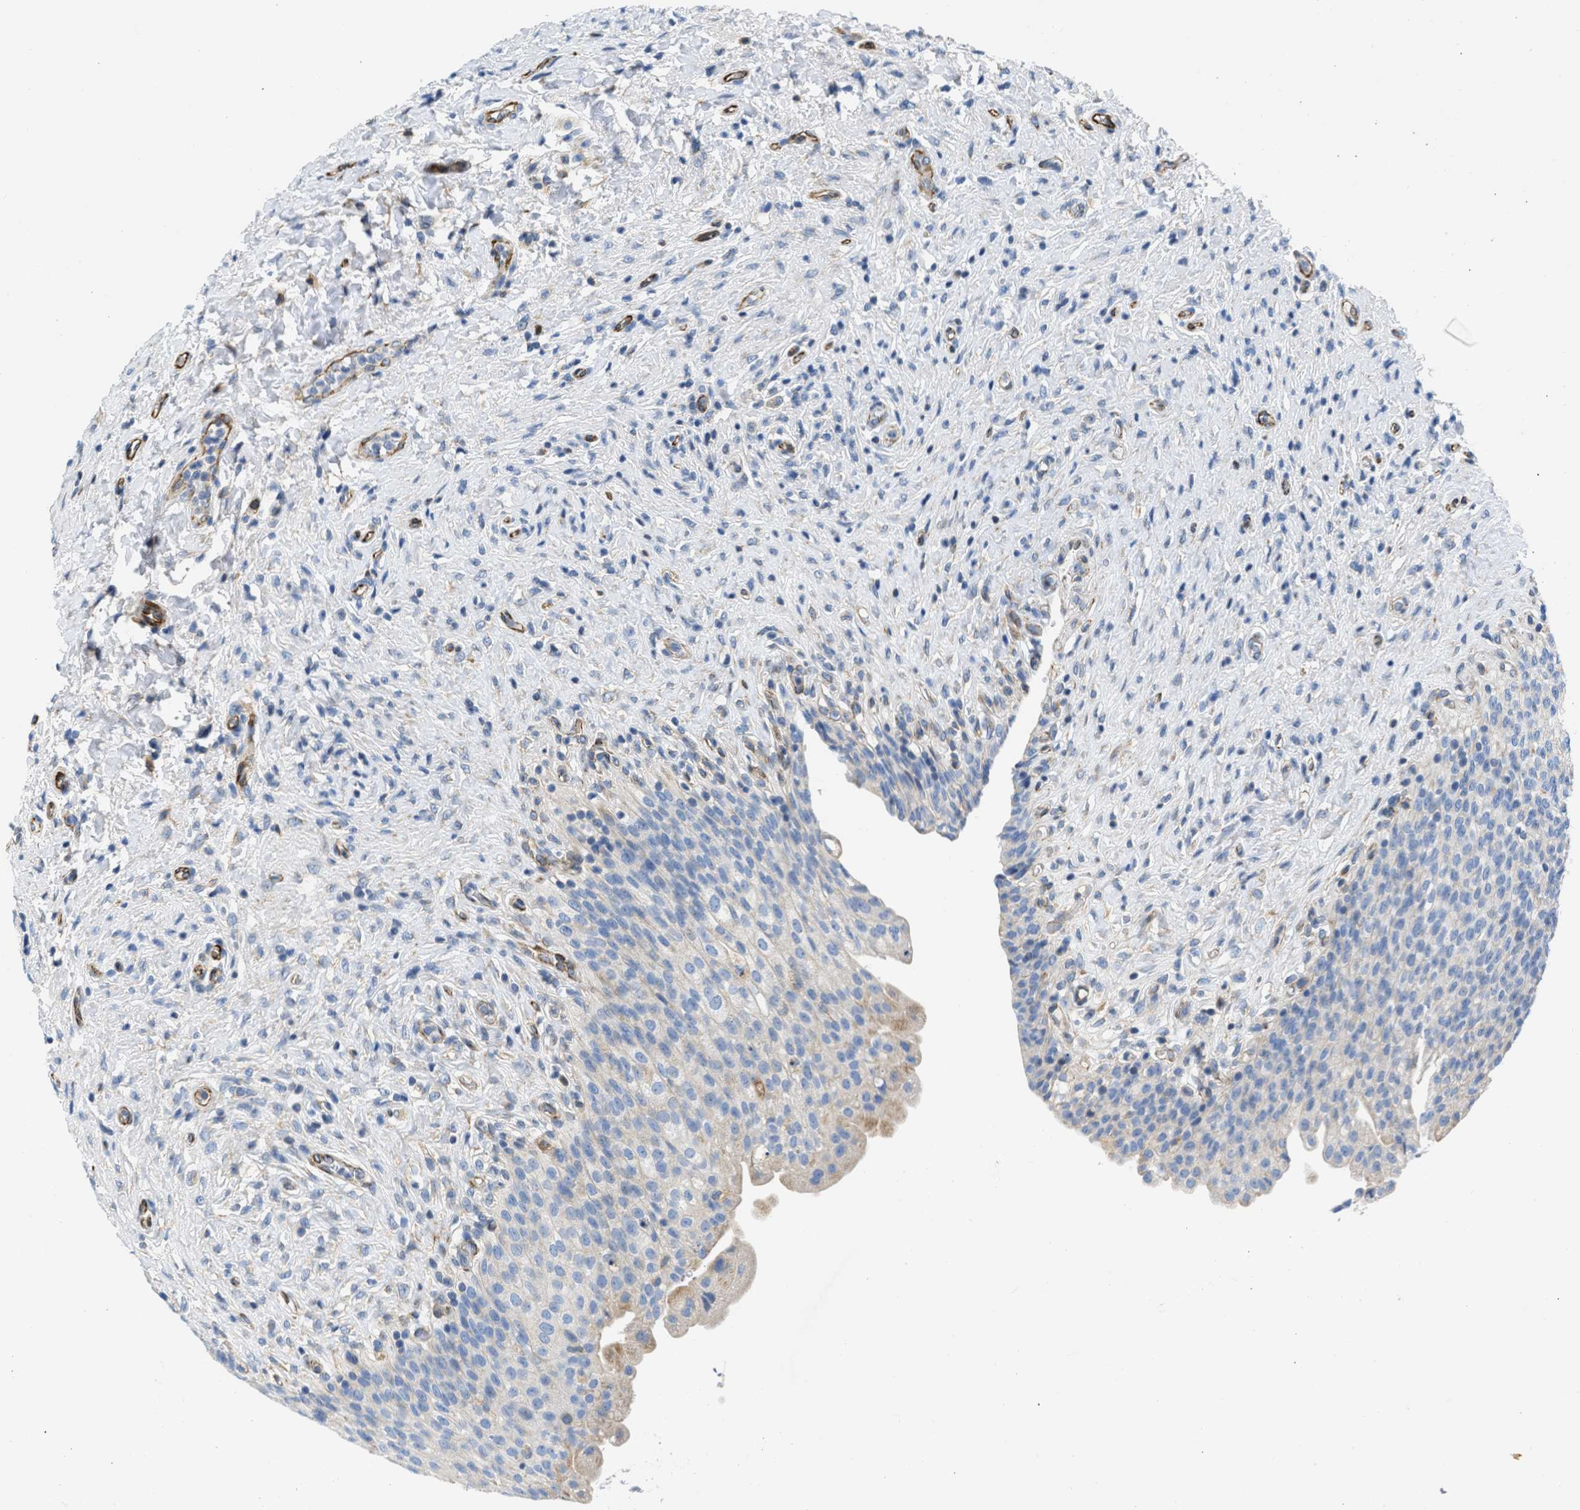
{"staining": {"intensity": "weak", "quantity": "<25%", "location": "cytoplasmic/membranous"}, "tissue": "urinary bladder", "cell_type": "Urothelial cells", "image_type": "normal", "snomed": [{"axis": "morphology", "description": "Urothelial carcinoma, High grade"}, {"axis": "topography", "description": "Urinary bladder"}], "caption": "The micrograph displays no staining of urothelial cells in normal urinary bladder.", "gene": "ULK4", "patient": {"sex": "male", "age": 46}}